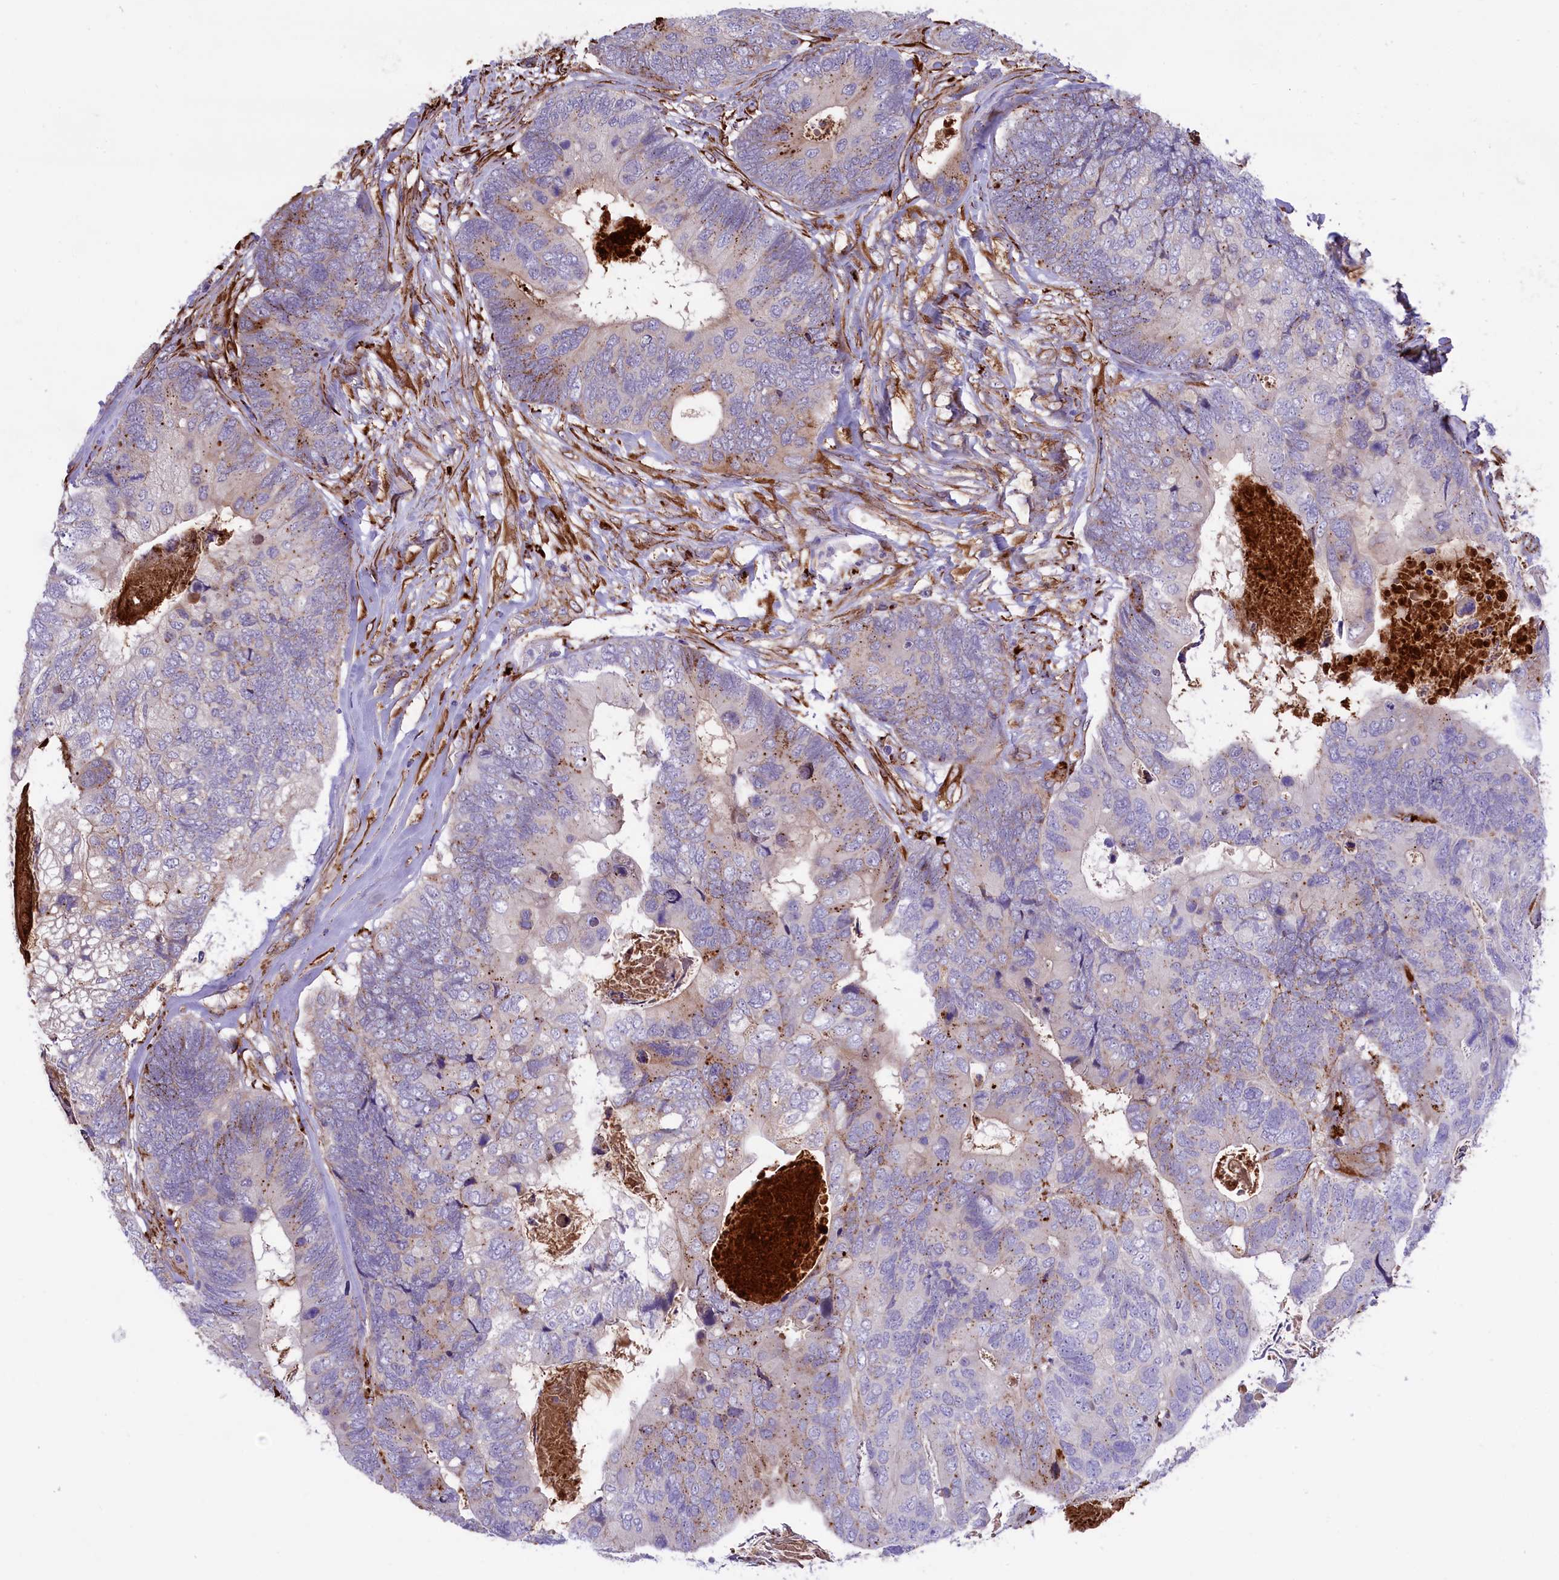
{"staining": {"intensity": "negative", "quantity": "none", "location": "none"}, "tissue": "colorectal cancer", "cell_type": "Tumor cells", "image_type": "cancer", "snomed": [{"axis": "morphology", "description": "Adenocarcinoma, NOS"}, {"axis": "topography", "description": "Colon"}], "caption": "A photomicrograph of colorectal adenocarcinoma stained for a protein reveals no brown staining in tumor cells.", "gene": "MAN2B1", "patient": {"sex": "female", "age": 67}}